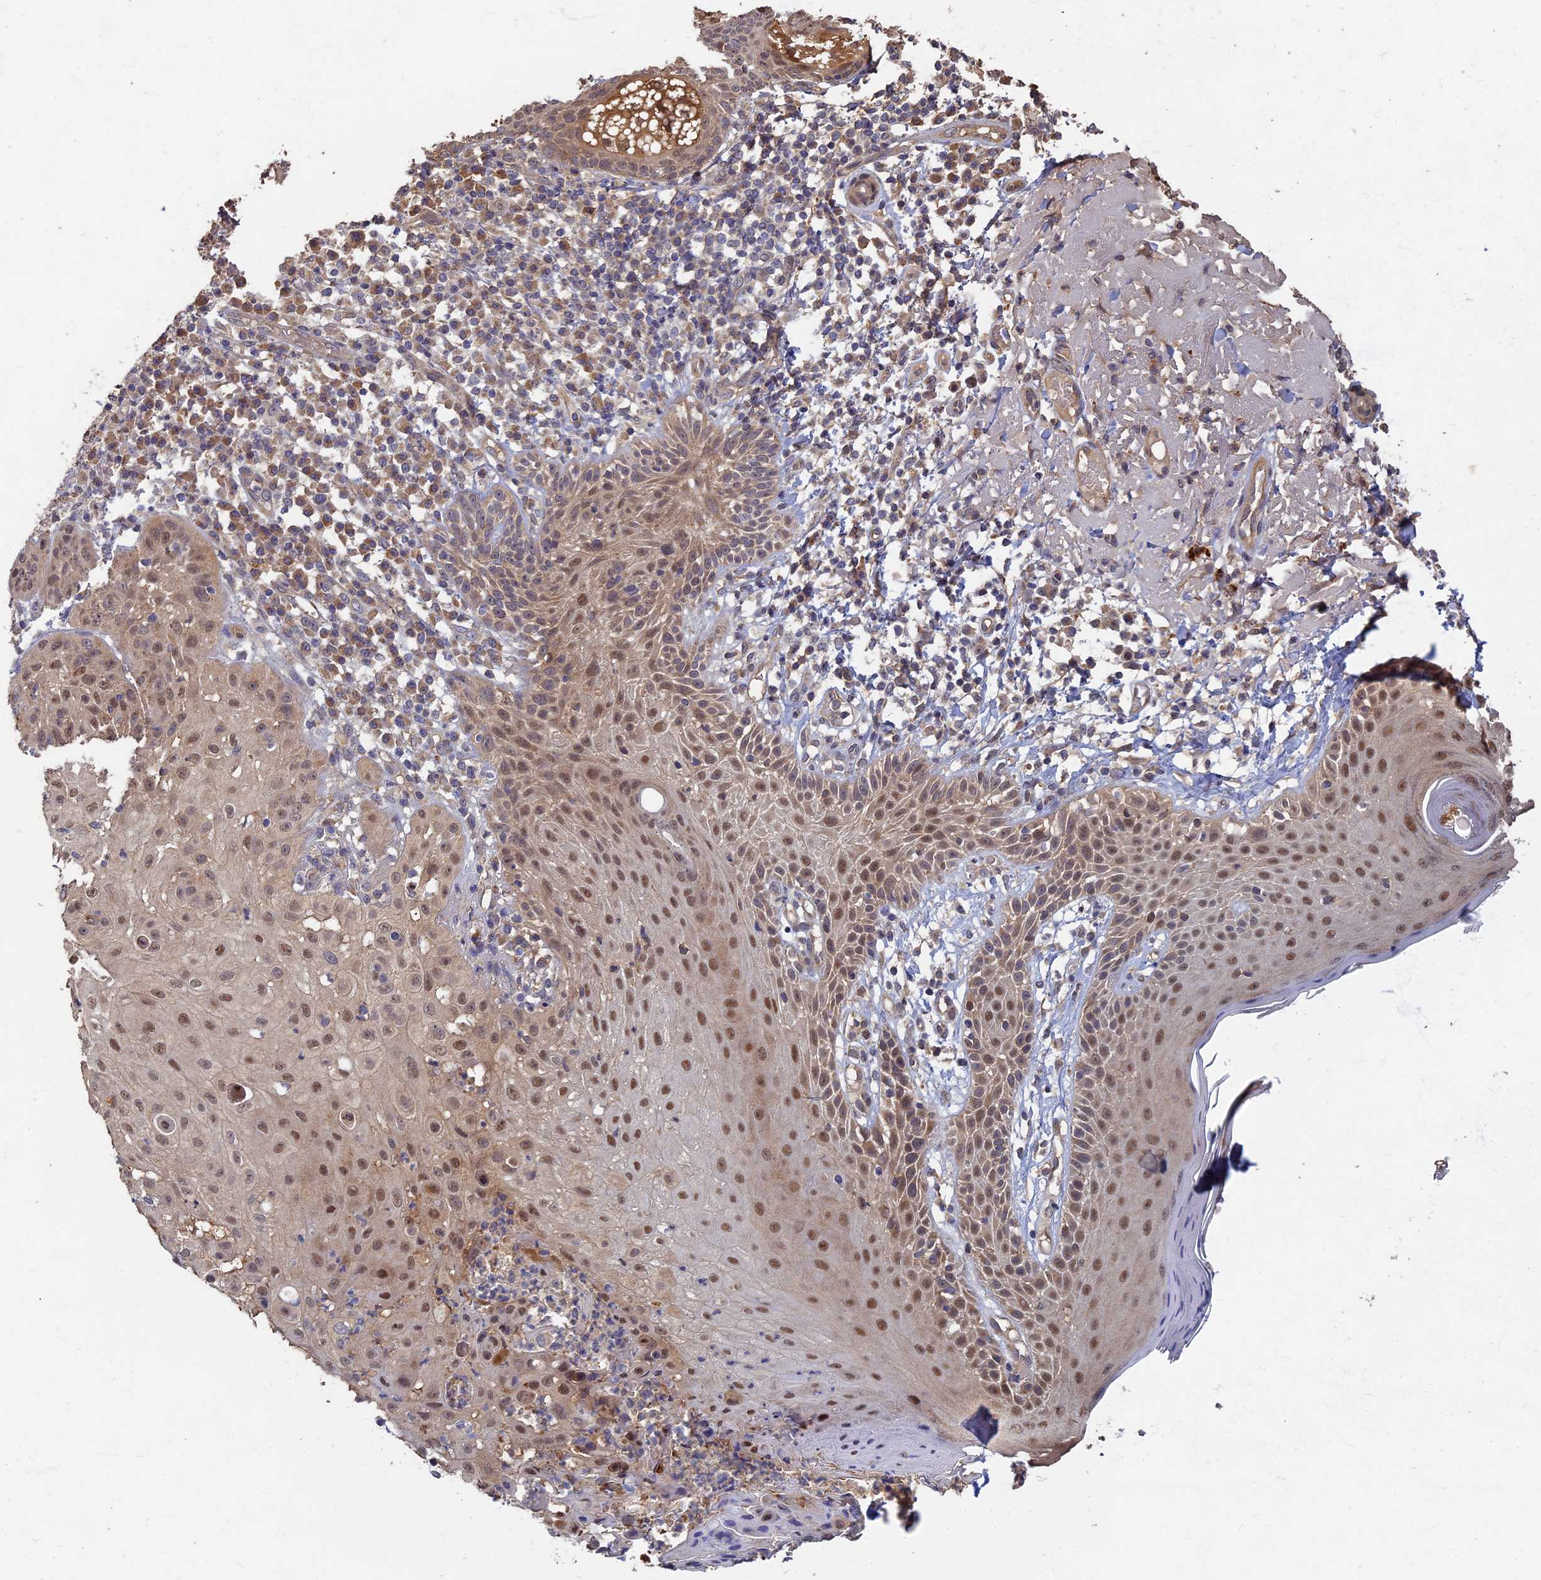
{"staining": {"intensity": "moderate", "quantity": ">75%", "location": "nuclear"}, "tissue": "skin cancer", "cell_type": "Tumor cells", "image_type": "cancer", "snomed": [{"axis": "morphology", "description": "Normal tissue, NOS"}, {"axis": "morphology", "description": "Basal cell carcinoma"}, {"axis": "topography", "description": "Skin"}], "caption": "Skin cancer stained with a brown dye shows moderate nuclear positive expression in approximately >75% of tumor cells.", "gene": "RSPH3", "patient": {"sex": "male", "age": 93}}